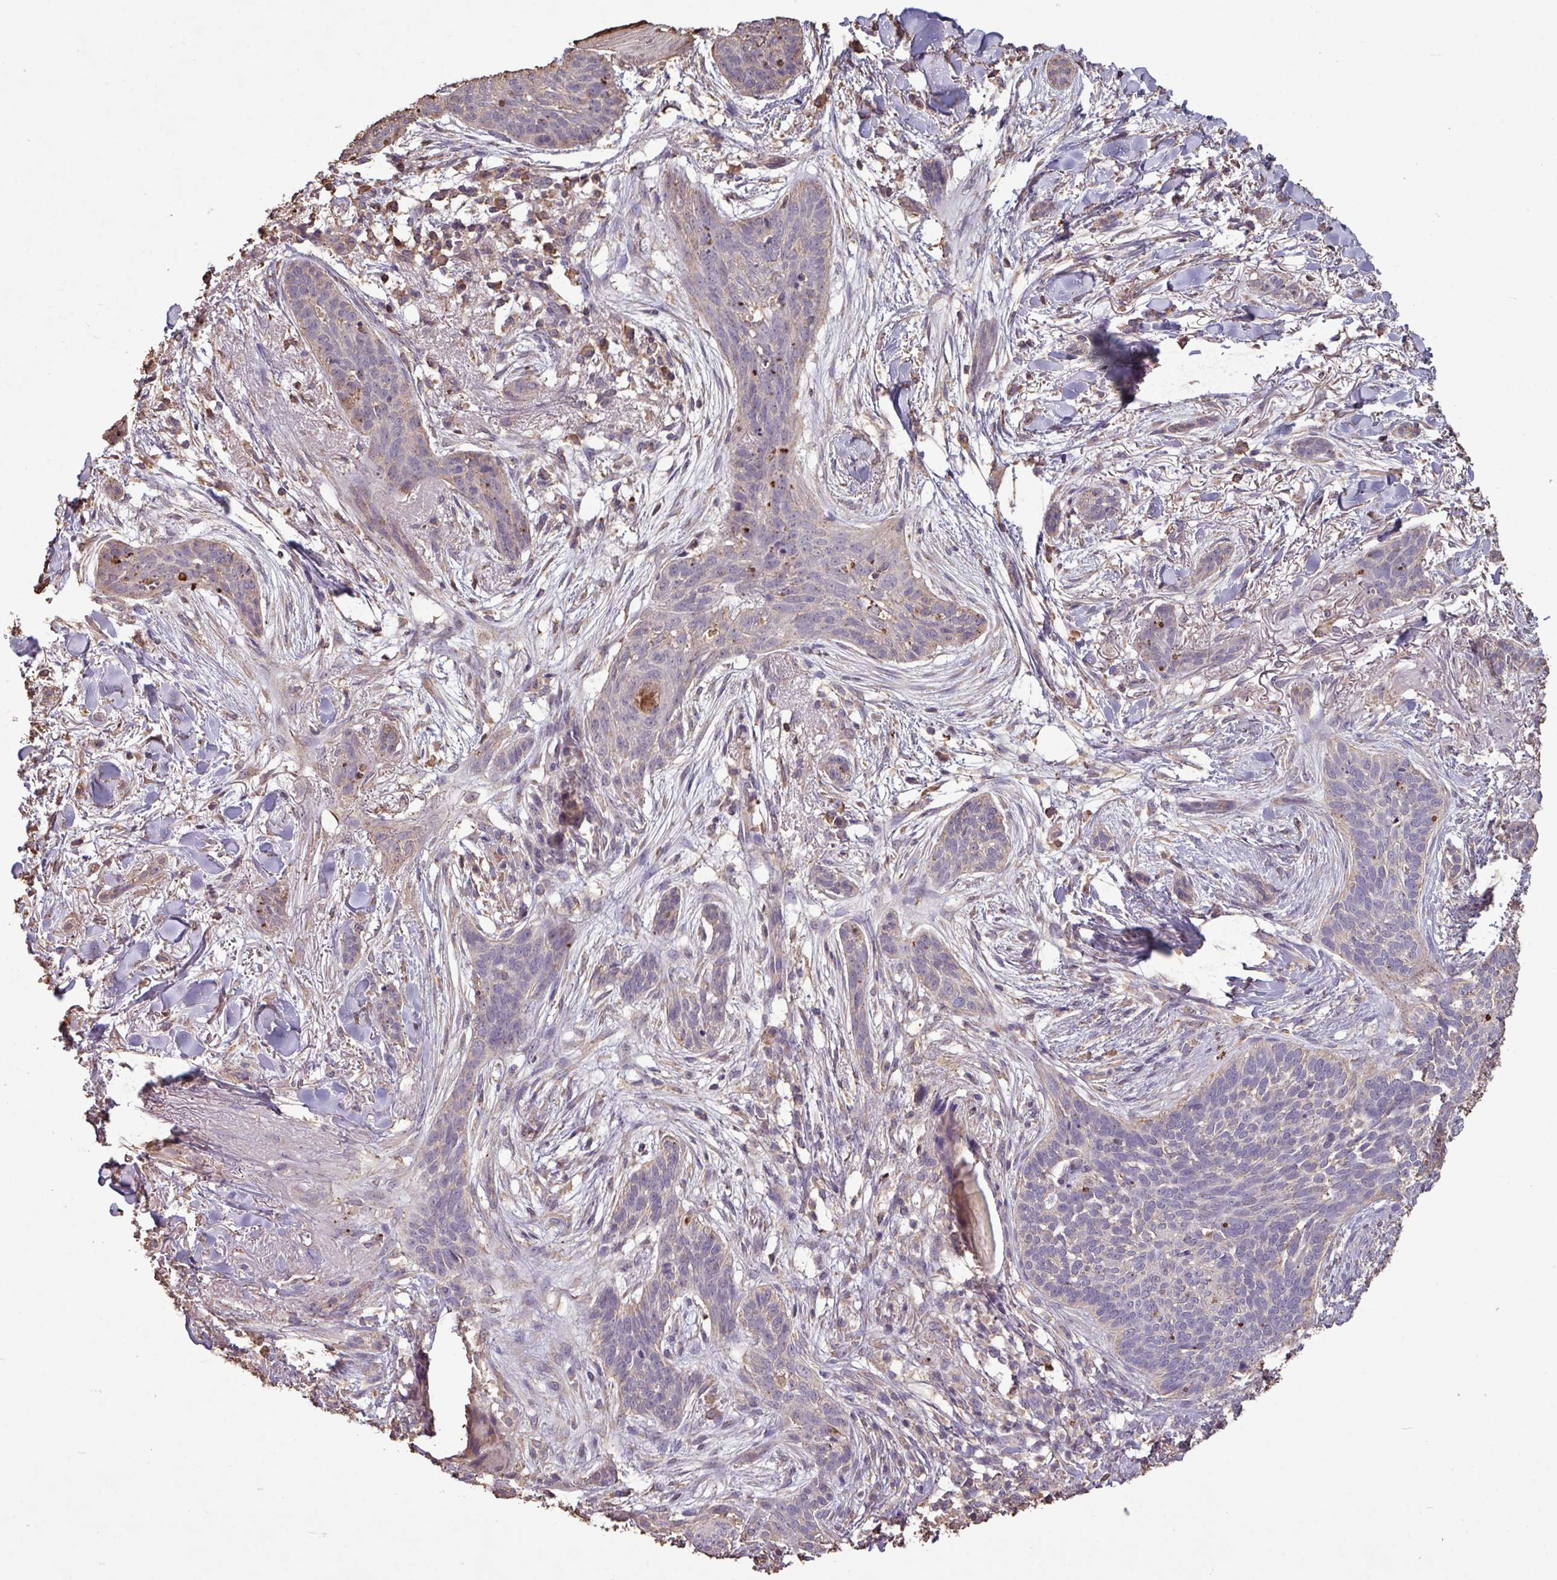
{"staining": {"intensity": "weak", "quantity": "<25%", "location": "cytoplasmic/membranous"}, "tissue": "skin cancer", "cell_type": "Tumor cells", "image_type": "cancer", "snomed": [{"axis": "morphology", "description": "Basal cell carcinoma"}, {"axis": "topography", "description": "Skin"}], "caption": "A high-resolution histopathology image shows immunohistochemistry staining of skin basal cell carcinoma, which exhibits no significant positivity in tumor cells. (DAB immunohistochemistry (IHC), high magnification).", "gene": "CAMK2B", "patient": {"sex": "male", "age": 52}}